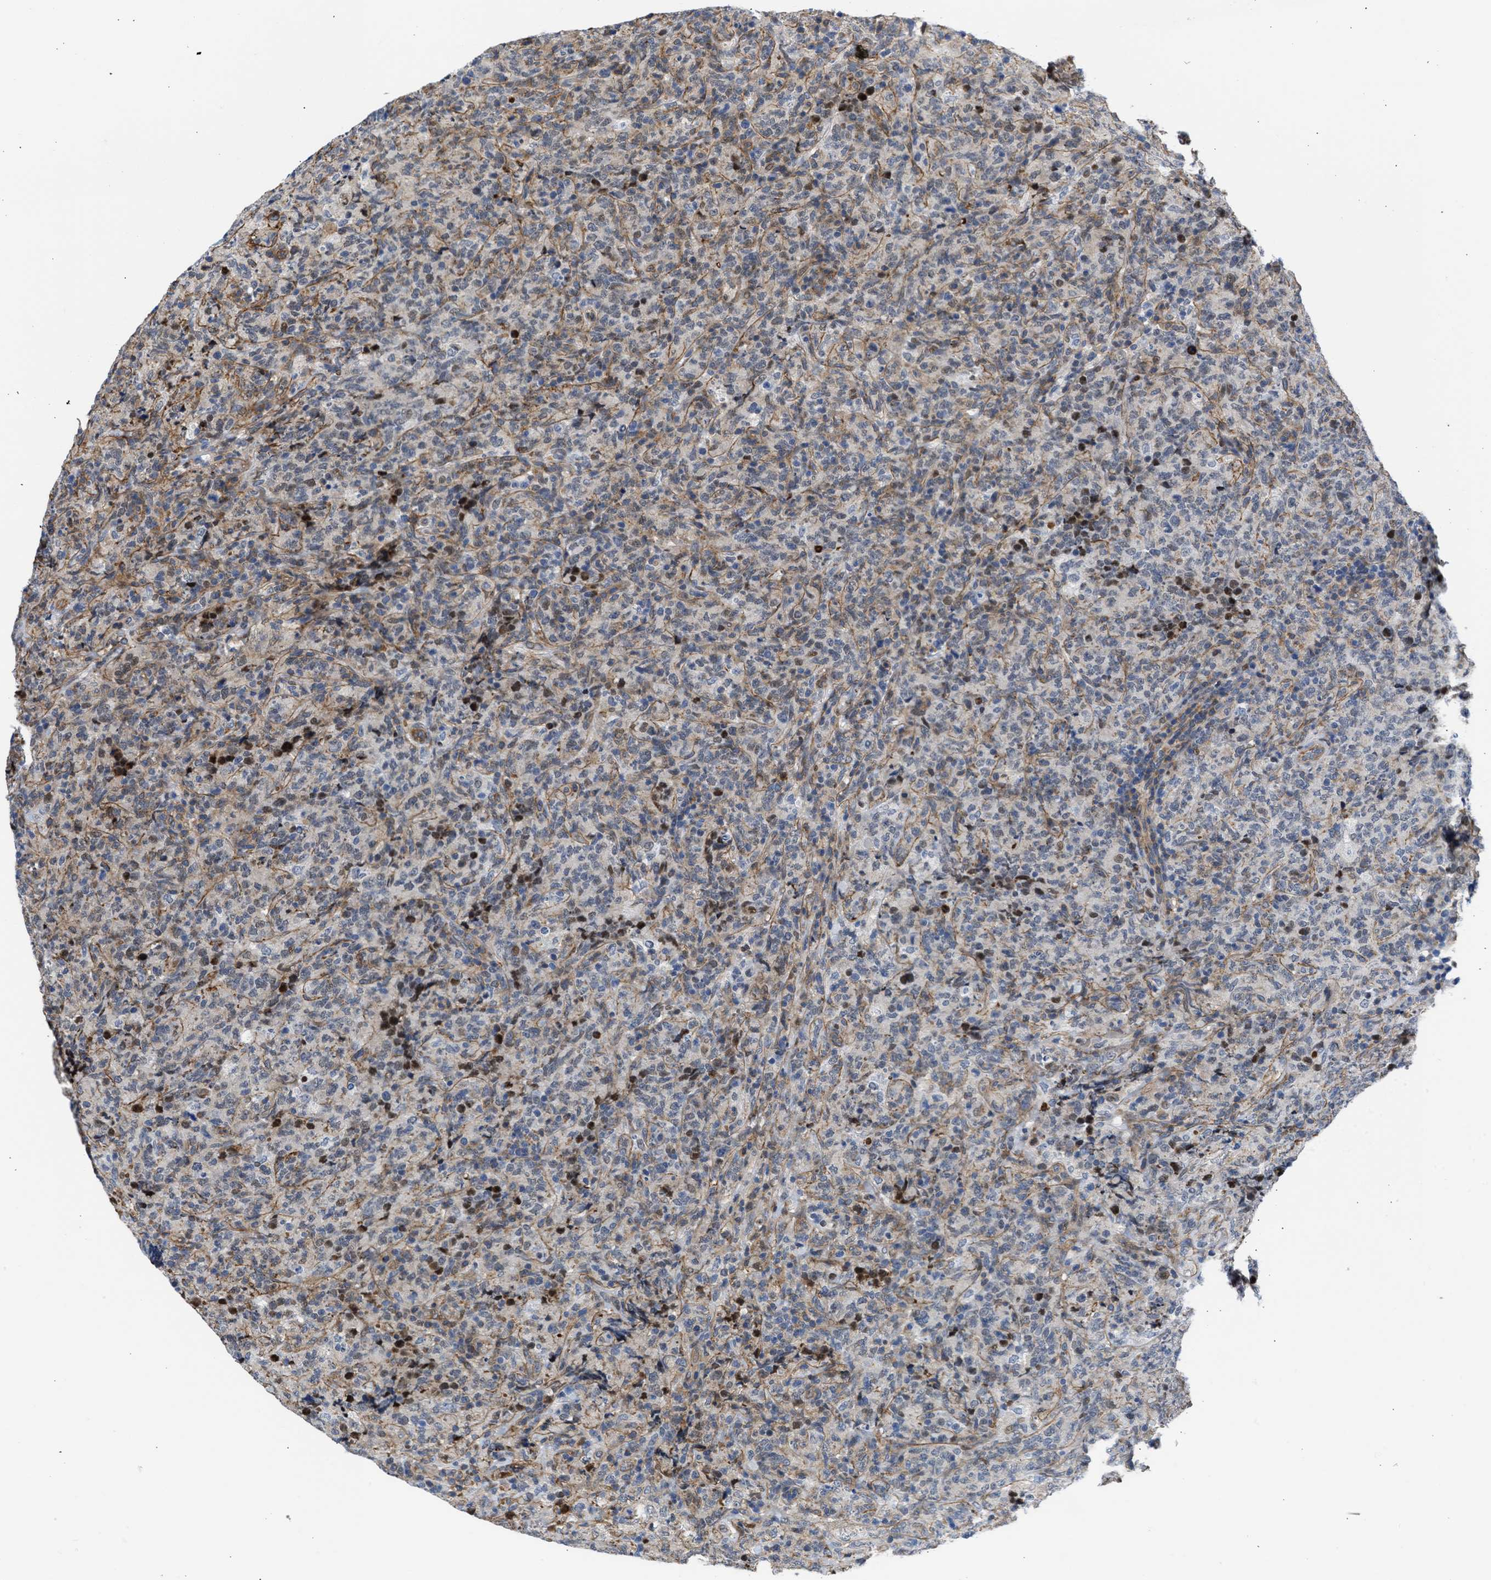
{"staining": {"intensity": "moderate", "quantity": "<25%", "location": "cytoplasmic/membranous,nuclear"}, "tissue": "lymphoma", "cell_type": "Tumor cells", "image_type": "cancer", "snomed": [{"axis": "morphology", "description": "Malignant lymphoma, non-Hodgkin's type, High grade"}, {"axis": "topography", "description": "Tonsil"}], "caption": "Immunohistochemistry of human high-grade malignant lymphoma, non-Hodgkin's type displays low levels of moderate cytoplasmic/membranous and nuclear positivity in approximately <25% of tumor cells.", "gene": "MAS1L", "patient": {"sex": "female", "age": 36}}